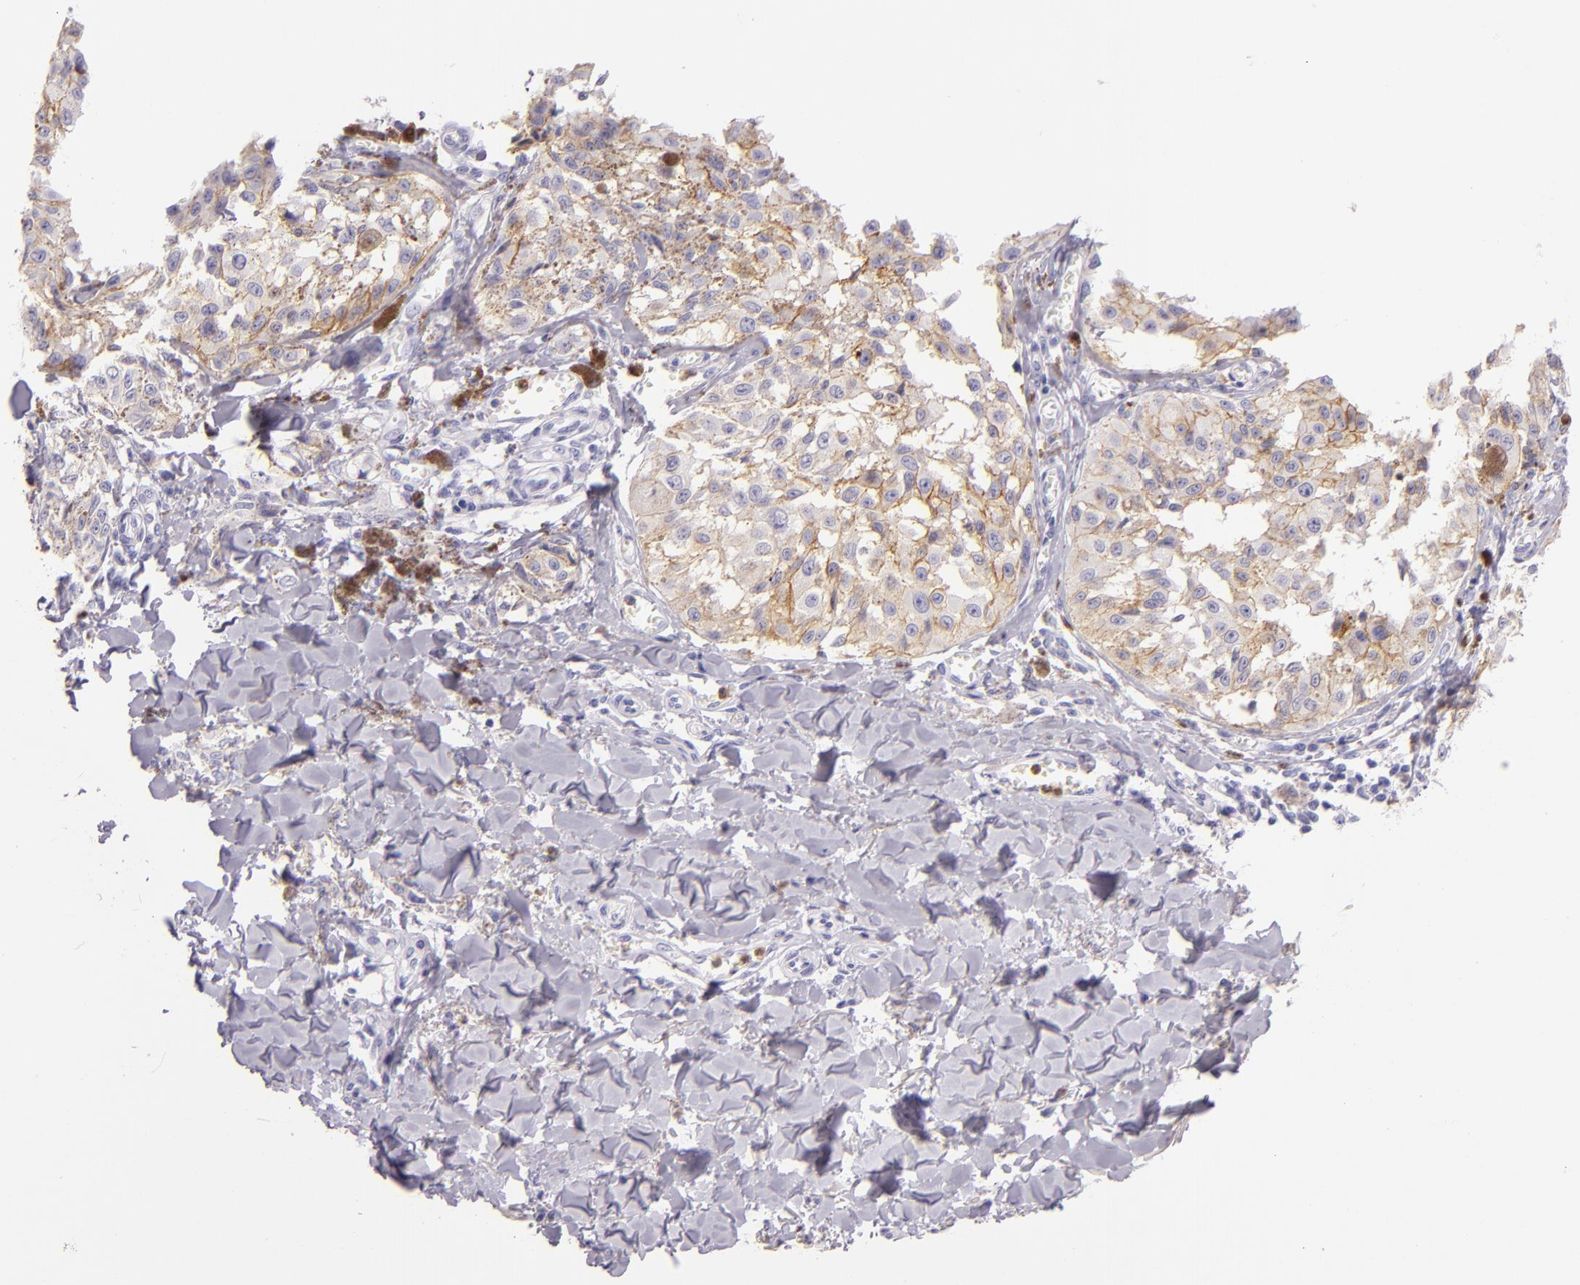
{"staining": {"intensity": "weak", "quantity": "25%-75%", "location": "cytoplasmic/membranous"}, "tissue": "melanoma", "cell_type": "Tumor cells", "image_type": "cancer", "snomed": [{"axis": "morphology", "description": "Malignant melanoma, NOS"}, {"axis": "topography", "description": "Skin"}], "caption": "There is low levels of weak cytoplasmic/membranous expression in tumor cells of malignant melanoma, as demonstrated by immunohistochemical staining (brown color).", "gene": "CEACAM1", "patient": {"sex": "female", "age": 82}}